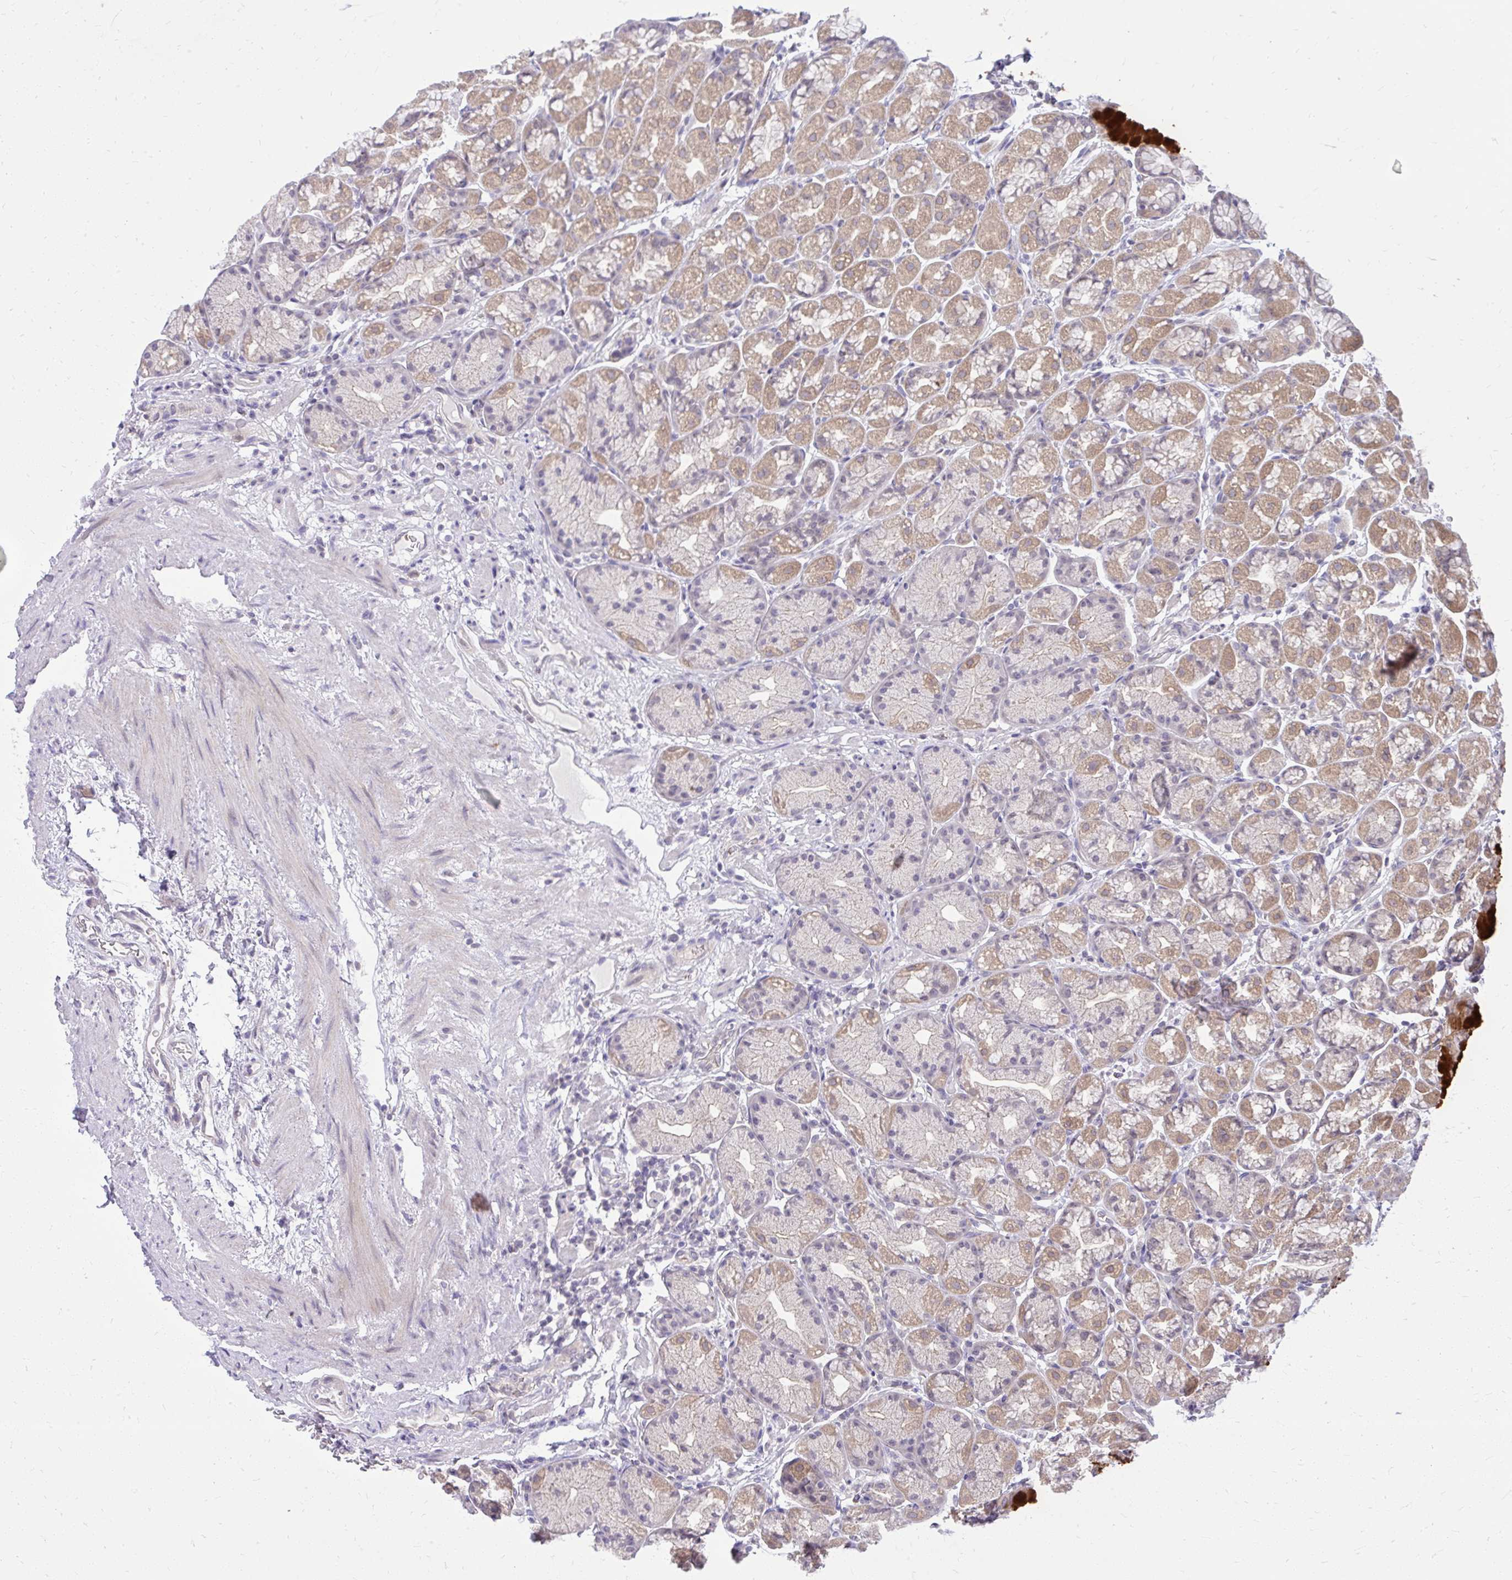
{"staining": {"intensity": "strong", "quantity": "<25%", "location": "cytoplasmic/membranous"}, "tissue": "stomach", "cell_type": "Glandular cells", "image_type": "normal", "snomed": [{"axis": "morphology", "description": "Normal tissue, NOS"}, {"axis": "topography", "description": "Stomach, lower"}], "caption": "Protein analysis of unremarkable stomach reveals strong cytoplasmic/membranous positivity in approximately <25% of glandular cells.", "gene": "DPY19L1", "patient": {"sex": "male", "age": 67}}